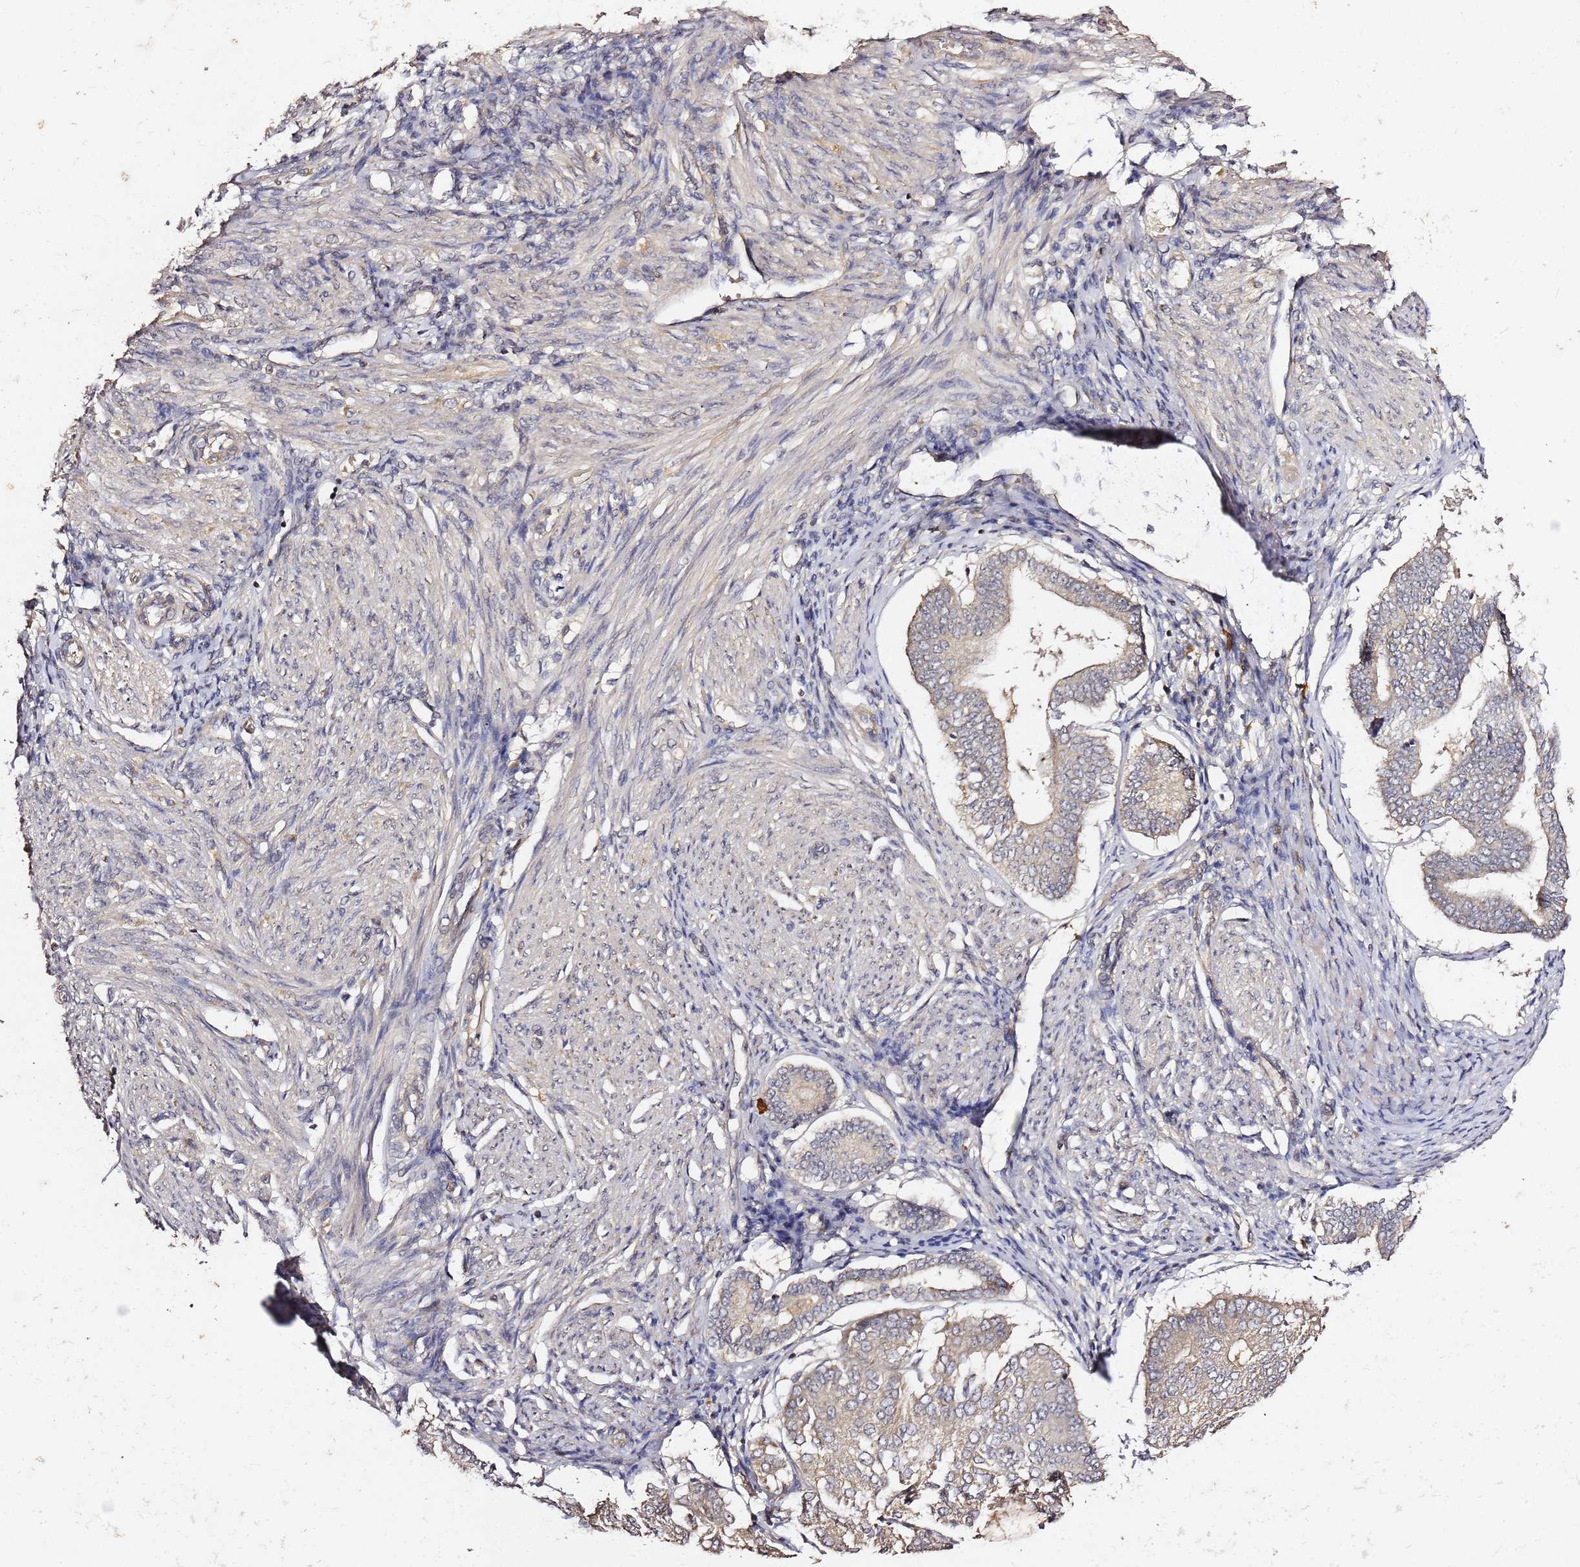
{"staining": {"intensity": "weak", "quantity": "25%-75%", "location": "cytoplasmic/membranous"}, "tissue": "endometrial cancer", "cell_type": "Tumor cells", "image_type": "cancer", "snomed": [{"axis": "morphology", "description": "Adenocarcinoma, NOS"}, {"axis": "topography", "description": "Endometrium"}], "caption": "High-magnification brightfield microscopy of adenocarcinoma (endometrial) stained with DAB (3,3'-diaminobenzidine) (brown) and counterstained with hematoxylin (blue). tumor cells exhibit weak cytoplasmic/membranous expression is identified in approximately25%-75% of cells. (Brightfield microscopy of DAB IHC at high magnification).", "gene": "C6orf136", "patient": {"sex": "female", "age": 81}}